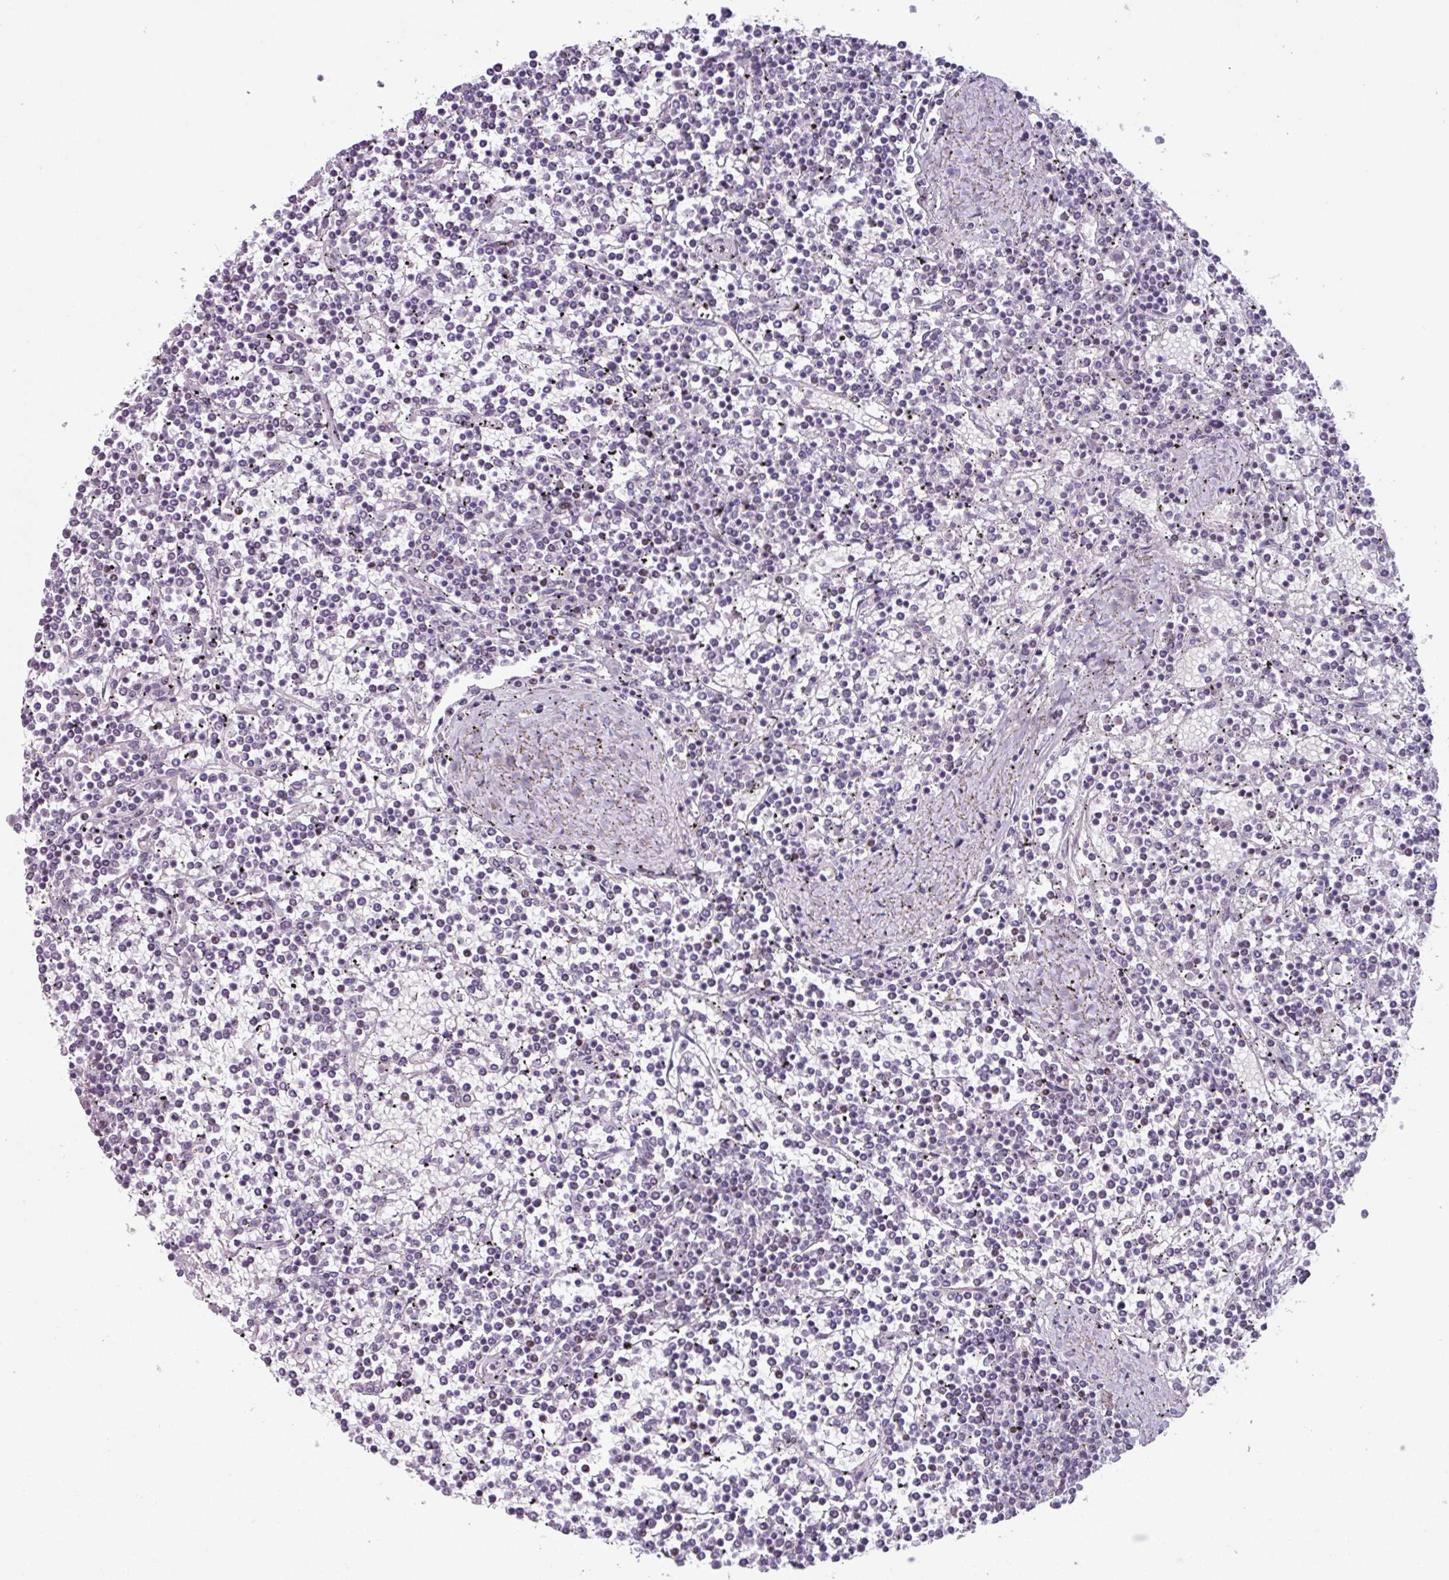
{"staining": {"intensity": "negative", "quantity": "none", "location": "none"}, "tissue": "lymphoma", "cell_type": "Tumor cells", "image_type": "cancer", "snomed": [{"axis": "morphology", "description": "Malignant lymphoma, non-Hodgkin's type, Low grade"}, {"axis": "topography", "description": "Spleen"}], "caption": "Image shows no significant protein expression in tumor cells of lymphoma.", "gene": "ZNF575", "patient": {"sex": "female", "age": 19}}